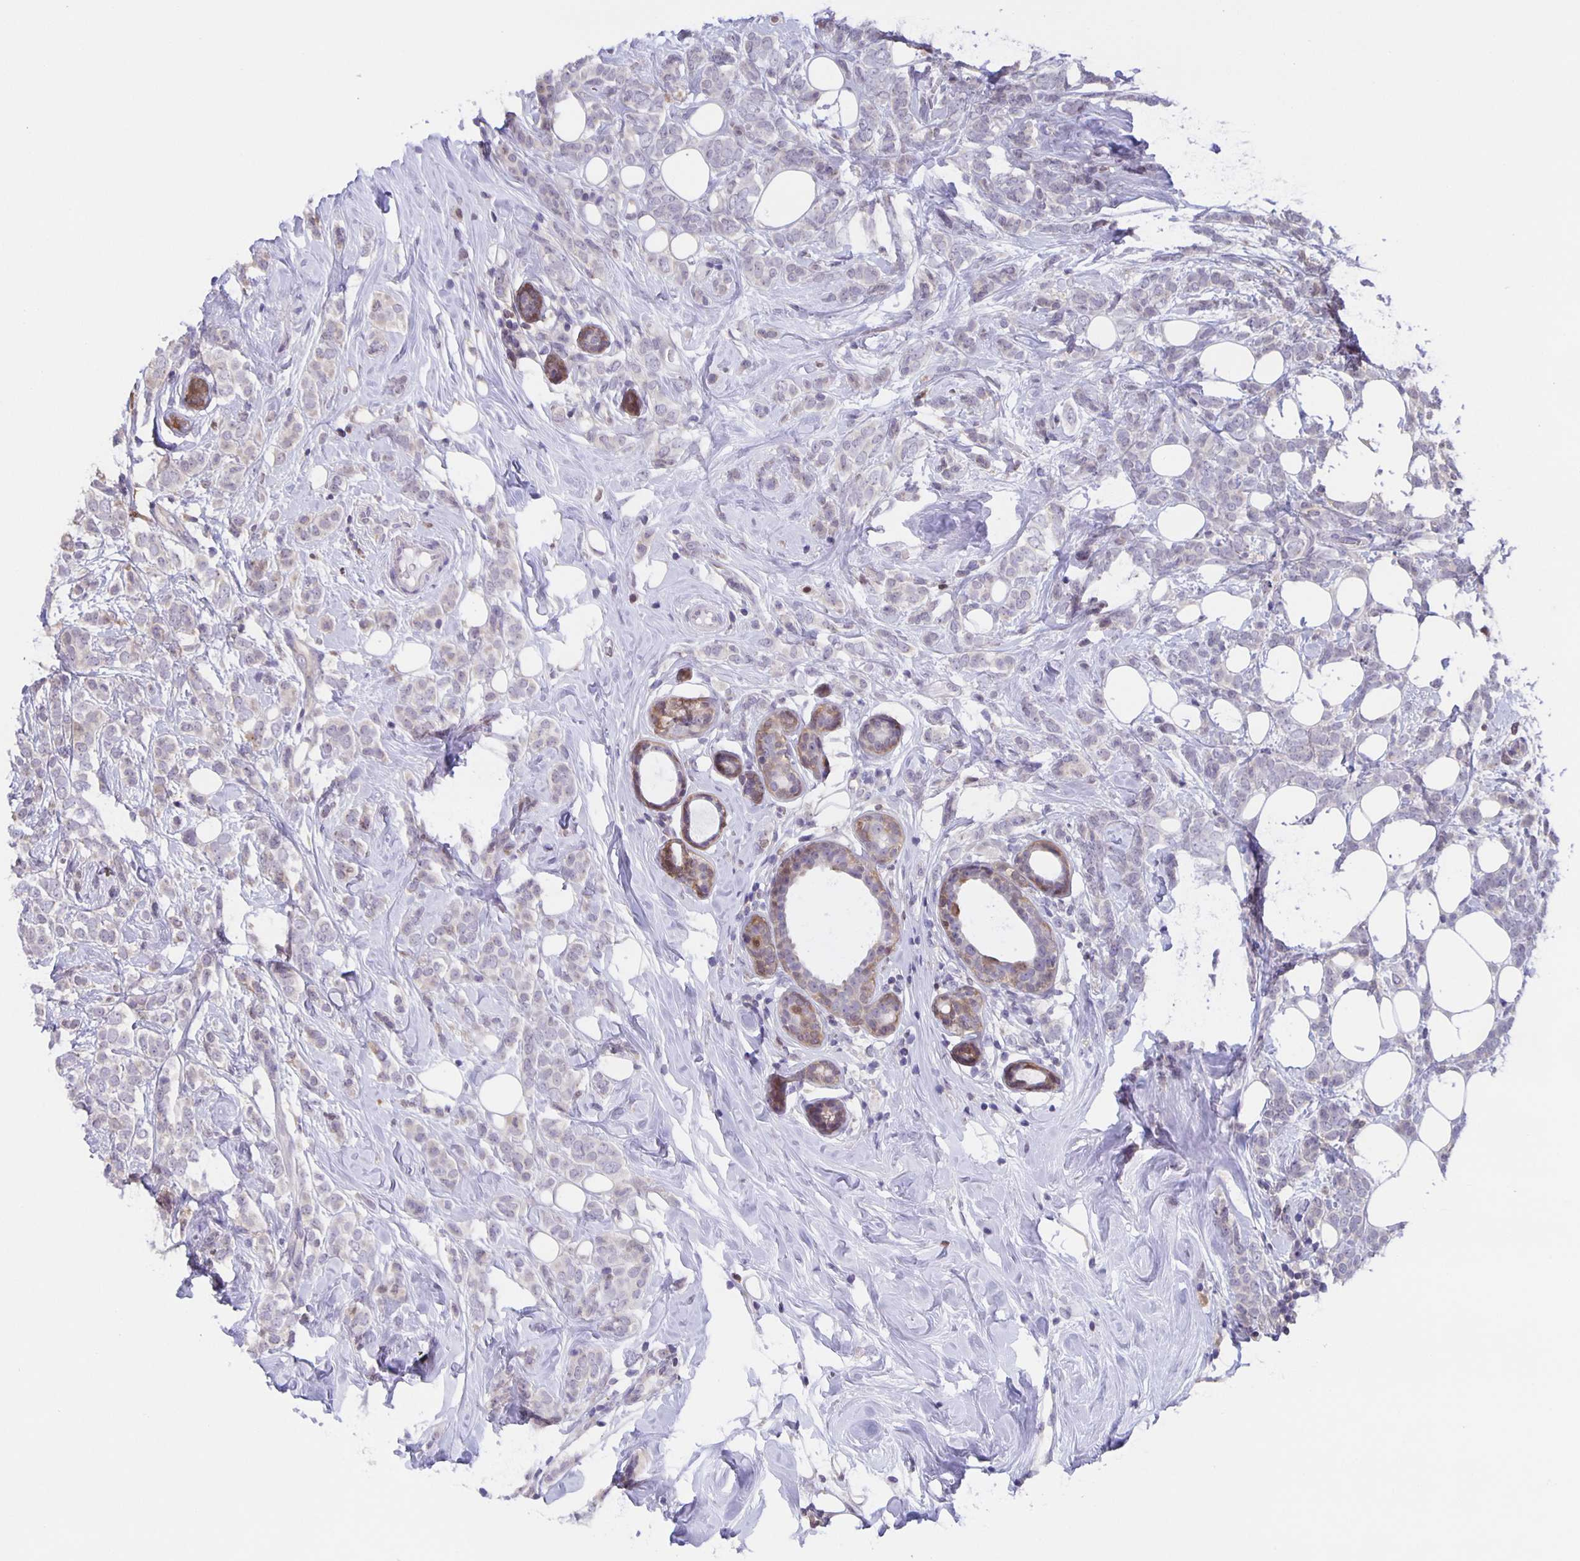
{"staining": {"intensity": "negative", "quantity": "none", "location": "none"}, "tissue": "breast cancer", "cell_type": "Tumor cells", "image_type": "cancer", "snomed": [{"axis": "morphology", "description": "Lobular carcinoma"}, {"axis": "topography", "description": "Breast"}], "caption": "Immunohistochemistry (IHC) photomicrograph of neoplastic tissue: breast cancer (lobular carcinoma) stained with DAB reveals no significant protein positivity in tumor cells.", "gene": "MARCHF6", "patient": {"sex": "female", "age": 49}}